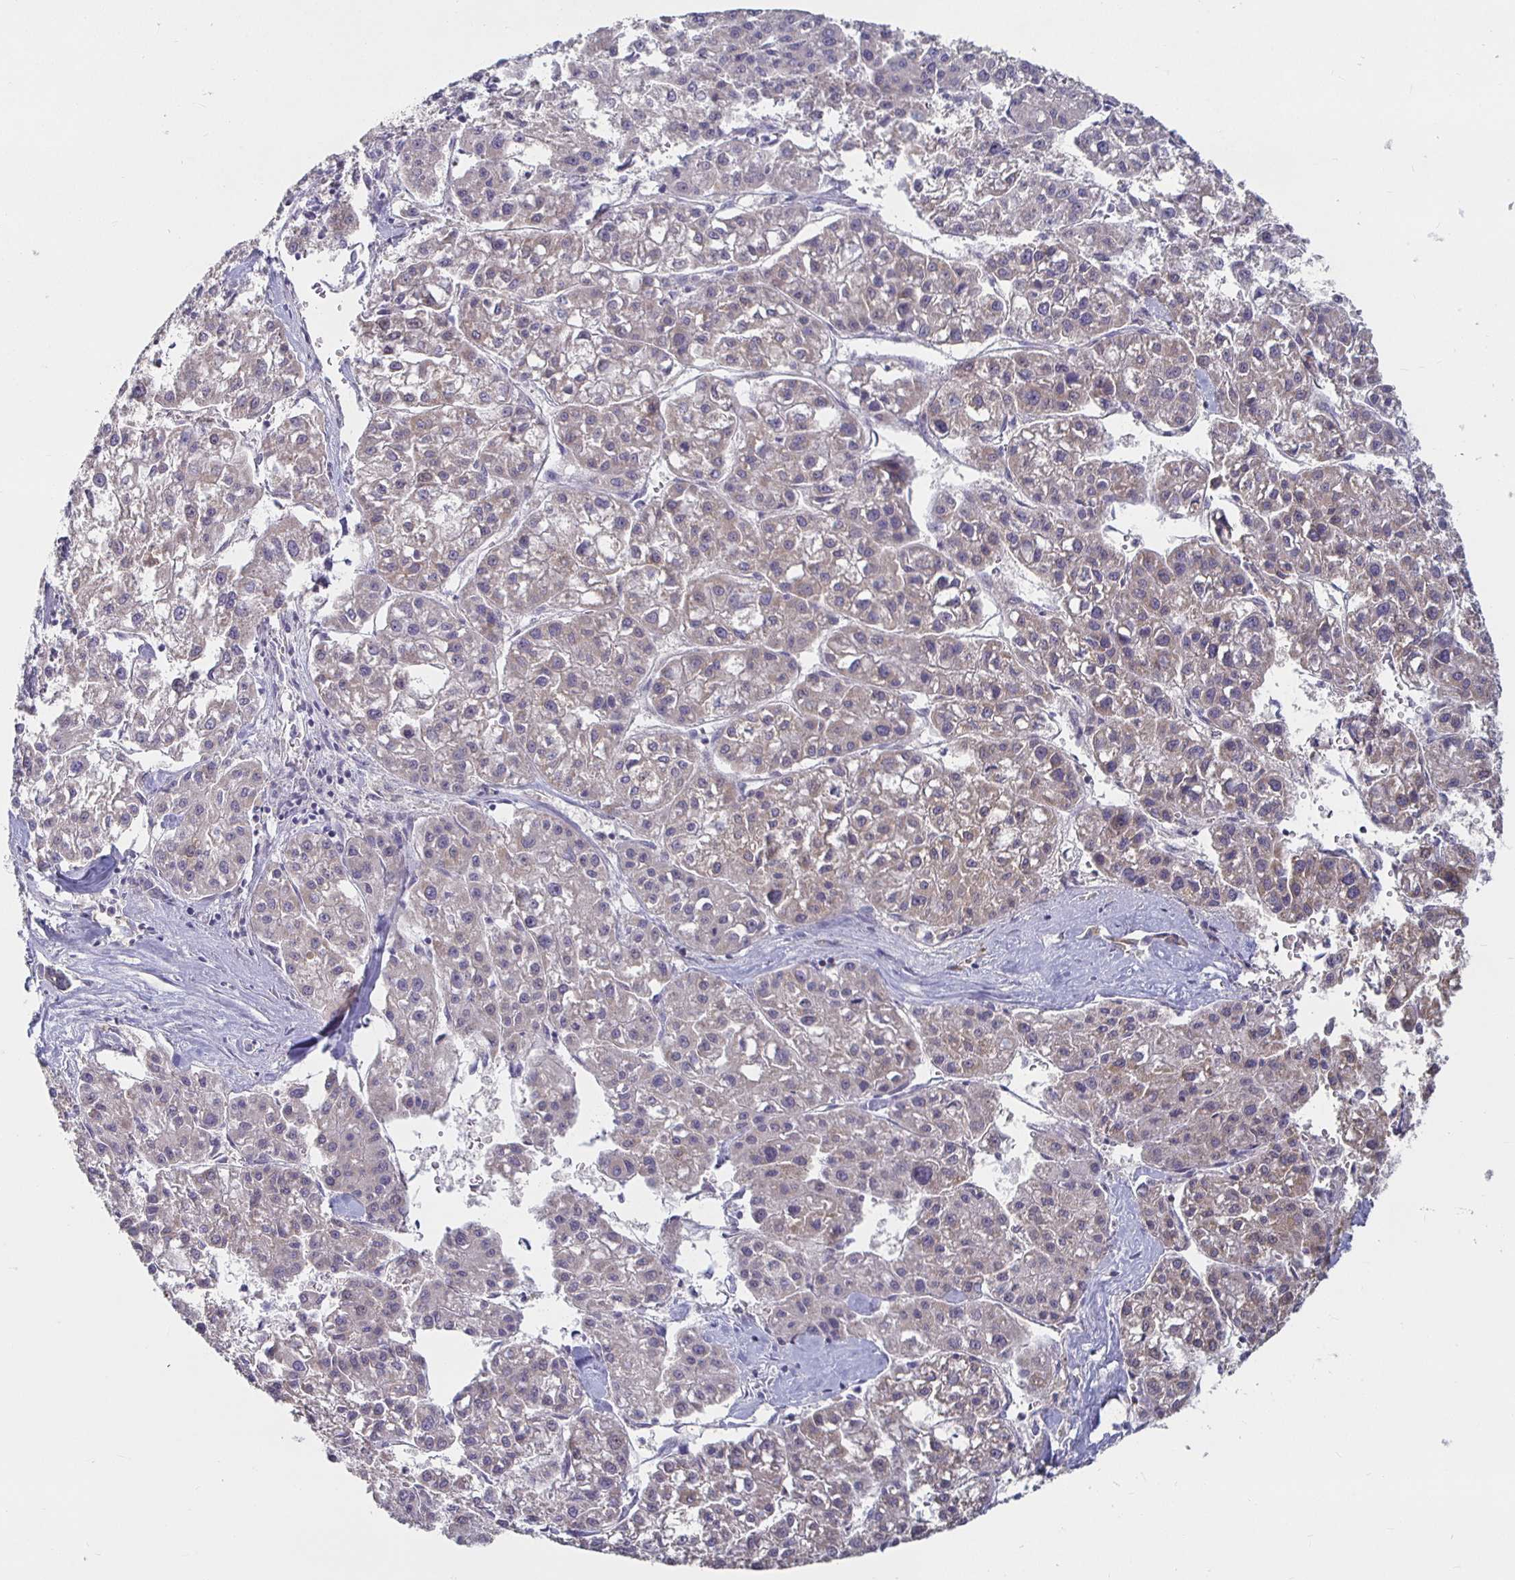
{"staining": {"intensity": "weak", "quantity": "<25%", "location": "cytoplasmic/membranous"}, "tissue": "liver cancer", "cell_type": "Tumor cells", "image_type": "cancer", "snomed": [{"axis": "morphology", "description": "Carcinoma, Hepatocellular, NOS"}, {"axis": "topography", "description": "Liver"}], "caption": "IHC of hepatocellular carcinoma (liver) demonstrates no positivity in tumor cells.", "gene": "RNF144B", "patient": {"sex": "male", "age": 73}}